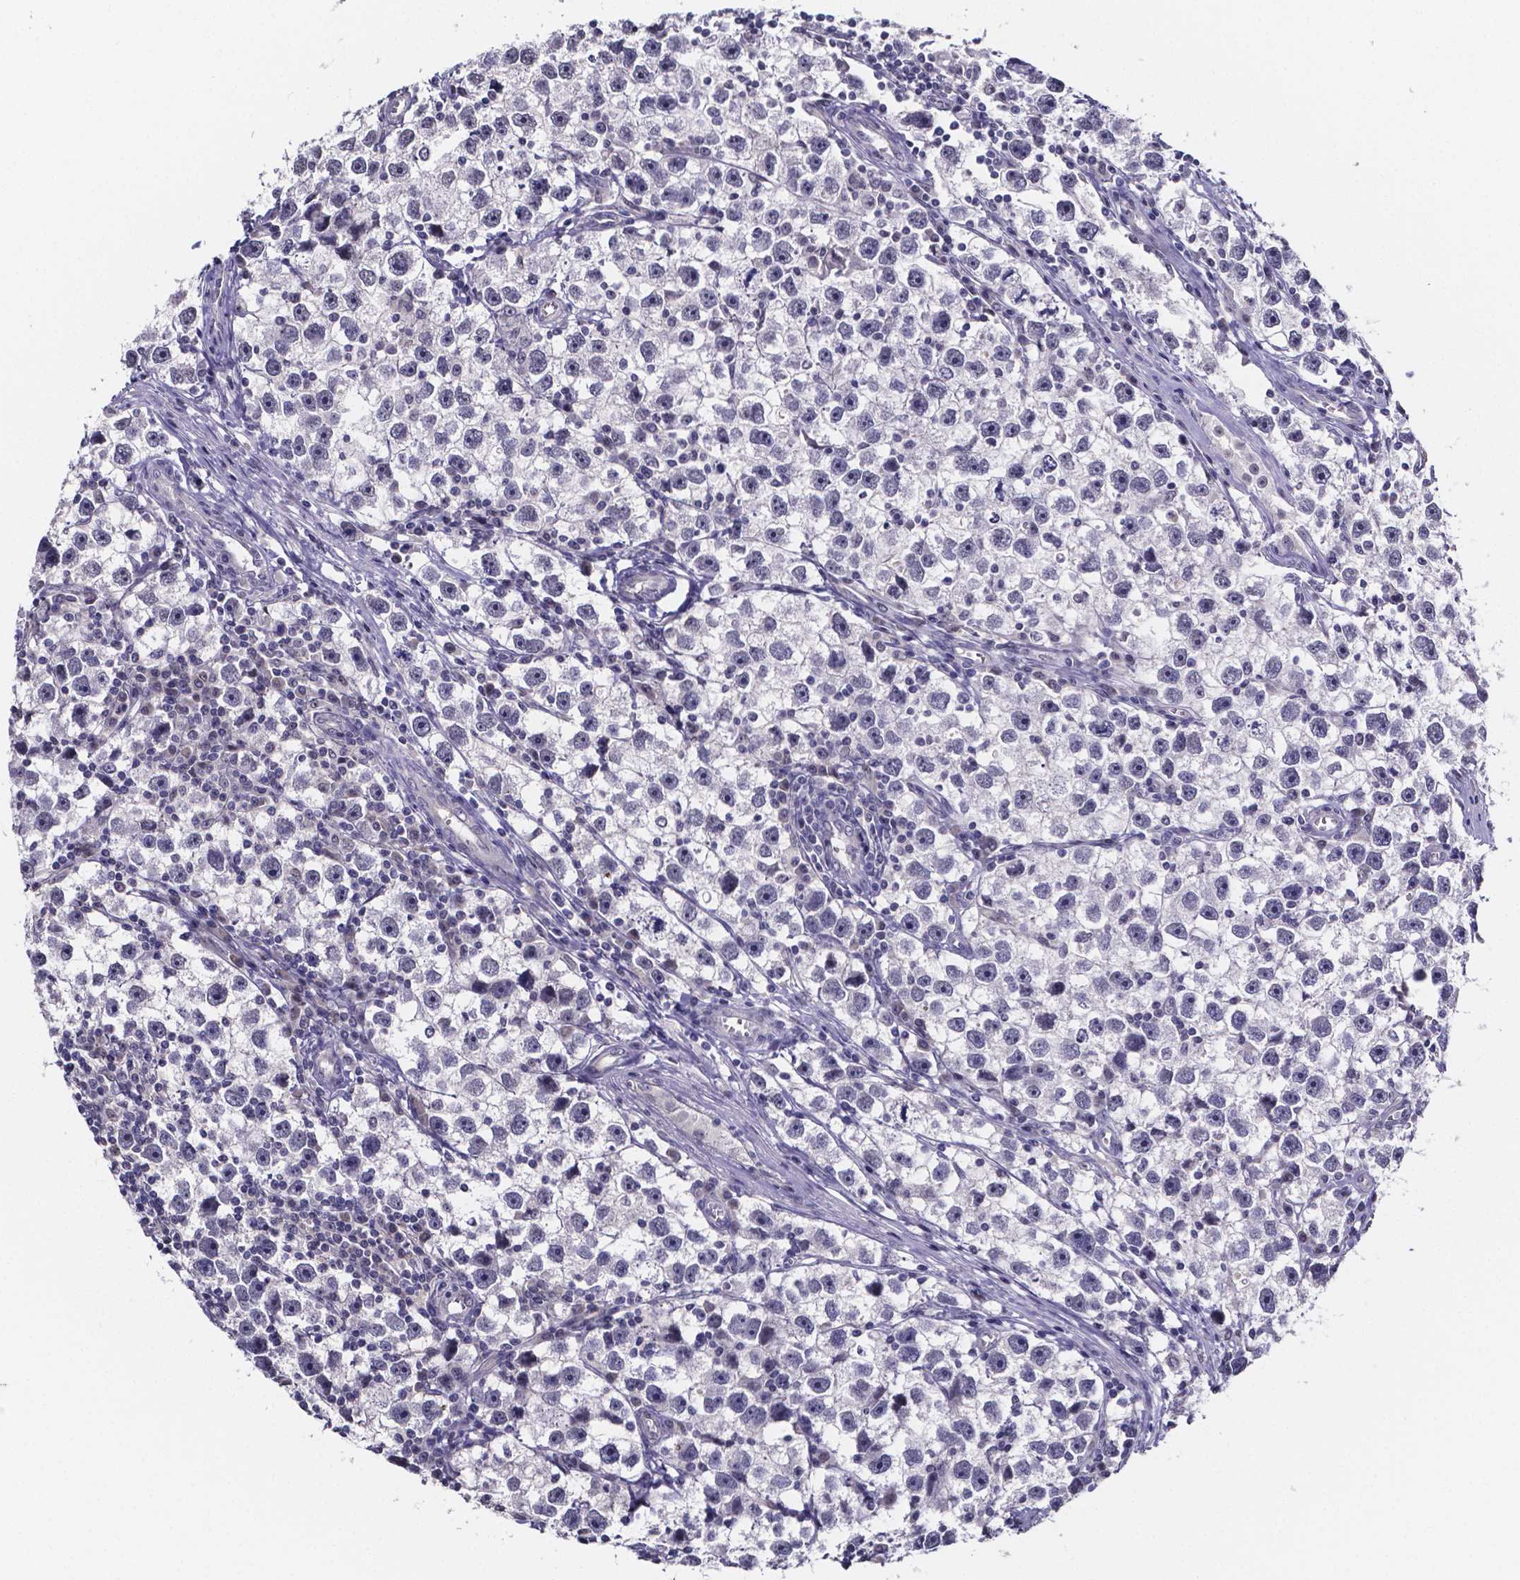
{"staining": {"intensity": "negative", "quantity": "none", "location": "none"}, "tissue": "testis cancer", "cell_type": "Tumor cells", "image_type": "cancer", "snomed": [{"axis": "morphology", "description": "Seminoma, NOS"}, {"axis": "topography", "description": "Testis"}], "caption": "Image shows no protein staining in tumor cells of testis seminoma tissue.", "gene": "IZUMO1", "patient": {"sex": "male", "age": 30}}